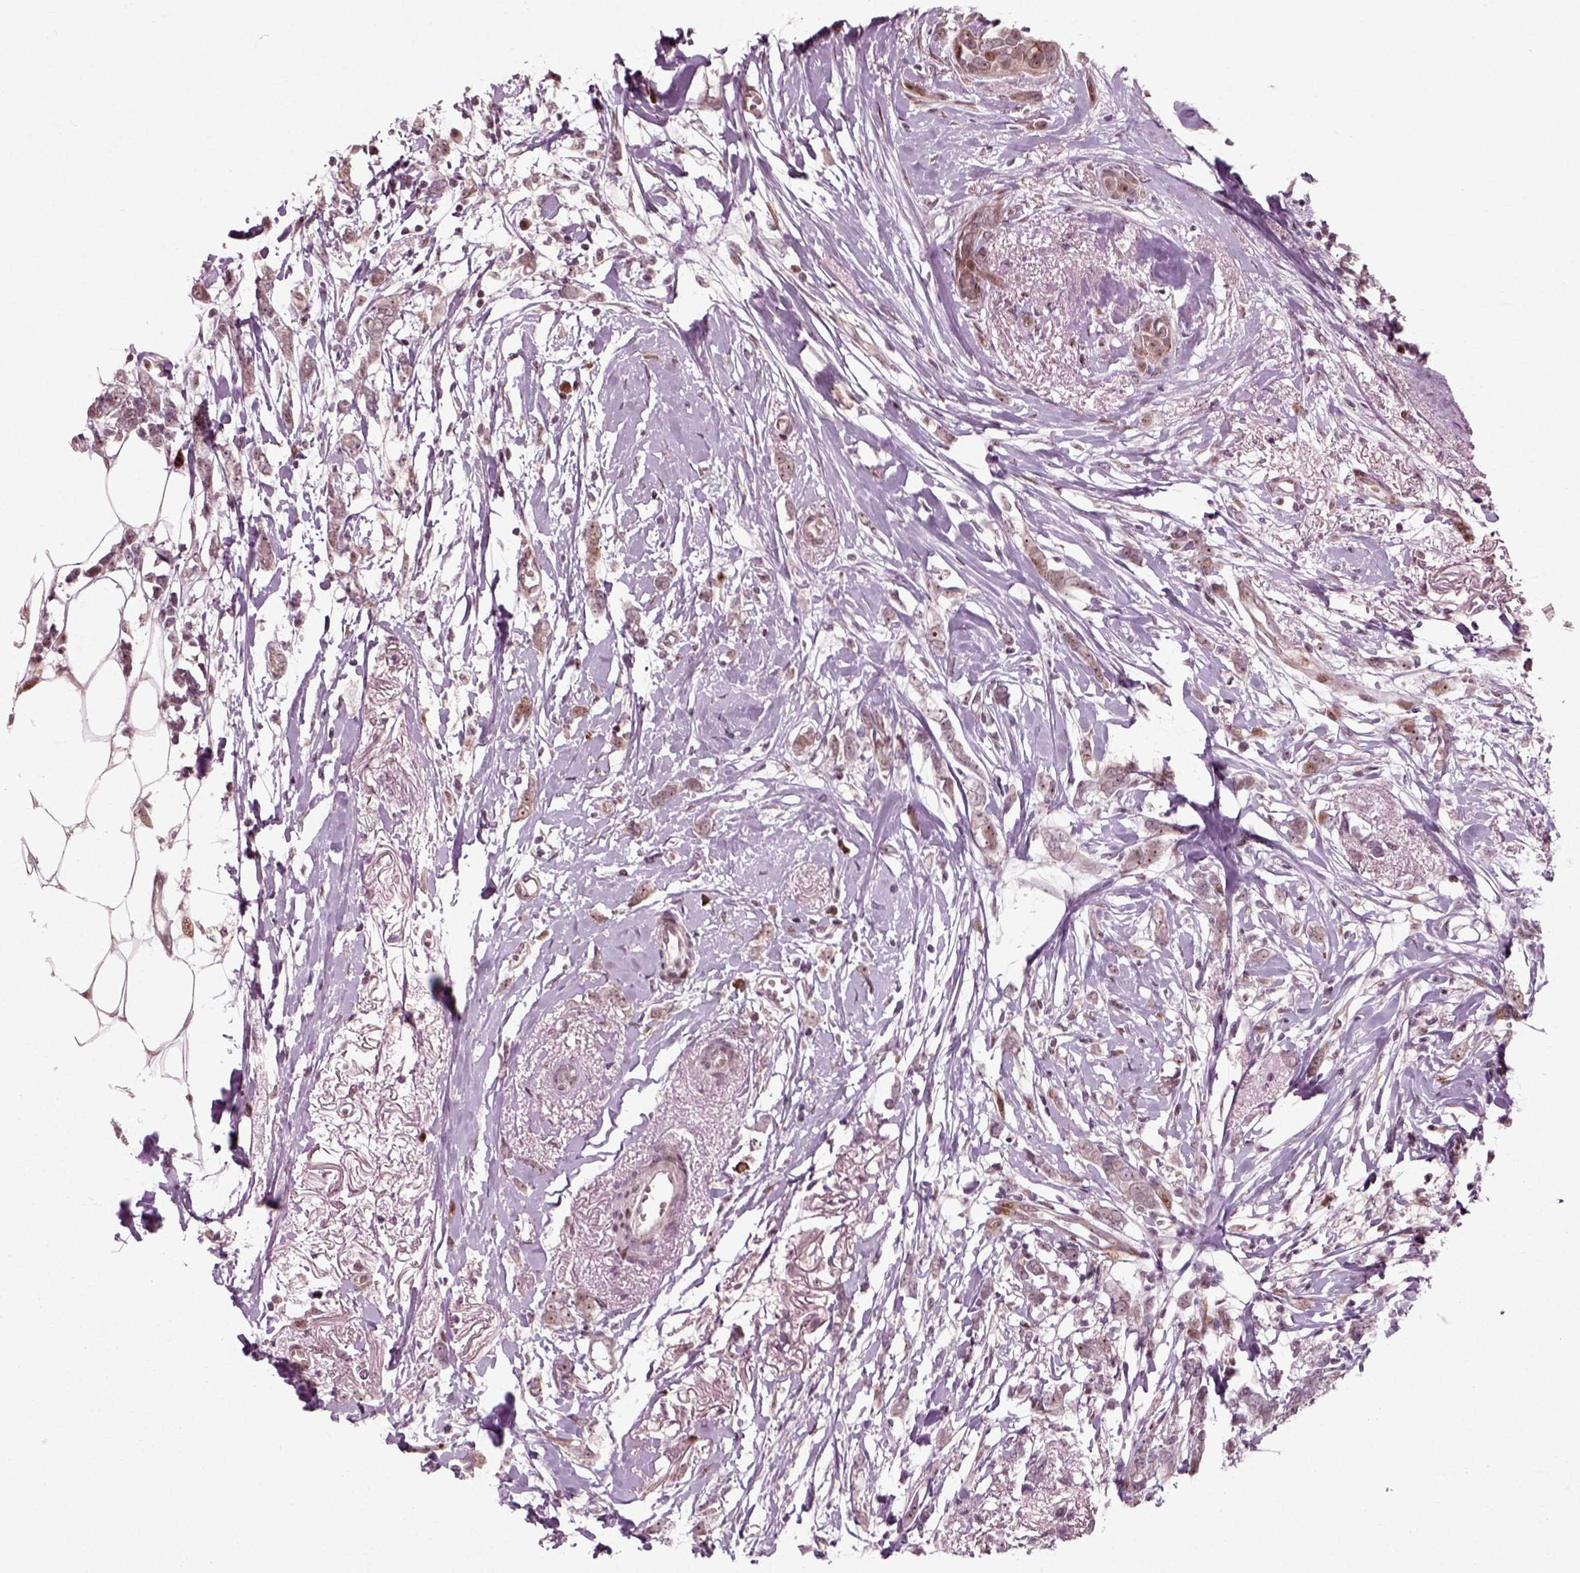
{"staining": {"intensity": "weak", "quantity": ">75%", "location": "cytoplasmic/membranous"}, "tissue": "breast cancer", "cell_type": "Tumor cells", "image_type": "cancer", "snomed": [{"axis": "morphology", "description": "Duct carcinoma"}, {"axis": "topography", "description": "Breast"}], "caption": "This is a histology image of immunohistochemistry staining of breast invasive ductal carcinoma, which shows weak expression in the cytoplasmic/membranous of tumor cells.", "gene": "CDC14A", "patient": {"sex": "female", "age": 40}}